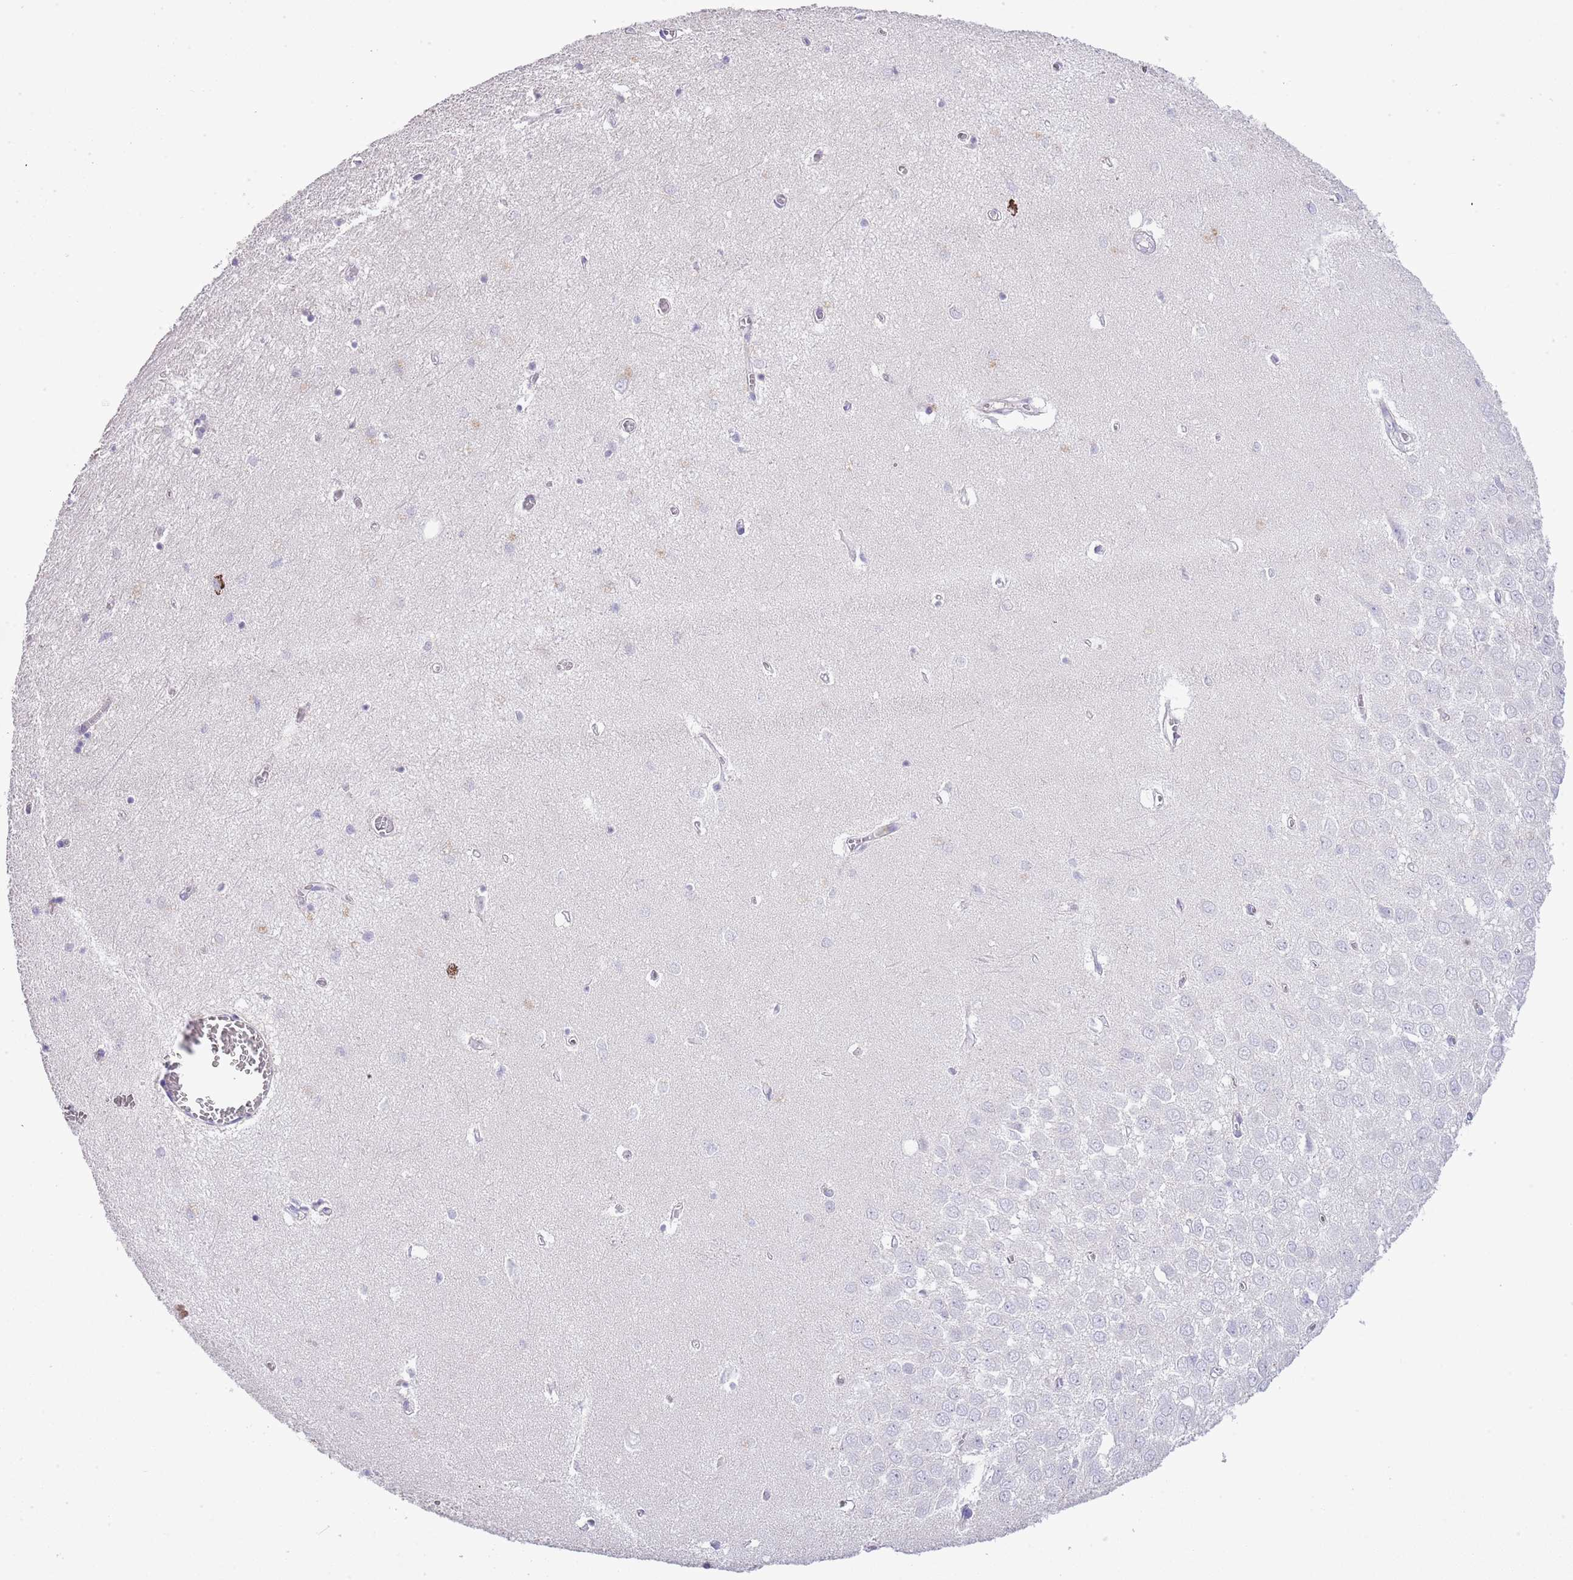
{"staining": {"intensity": "negative", "quantity": "none", "location": "none"}, "tissue": "hippocampus", "cell_type": "Glial cells", "image_type": "normal", "snomed": [{"axis": "morphology", "description": "Normal tissue, NOS"}, {"axis": "topography", "description": "Hippocampus"}], "caption": "Immunohistochemical staining of benign hippocampus displays no significant staining in glial cells.", "gene": "OR2Z1", "patient": {"sex": "female", "age": 64}}